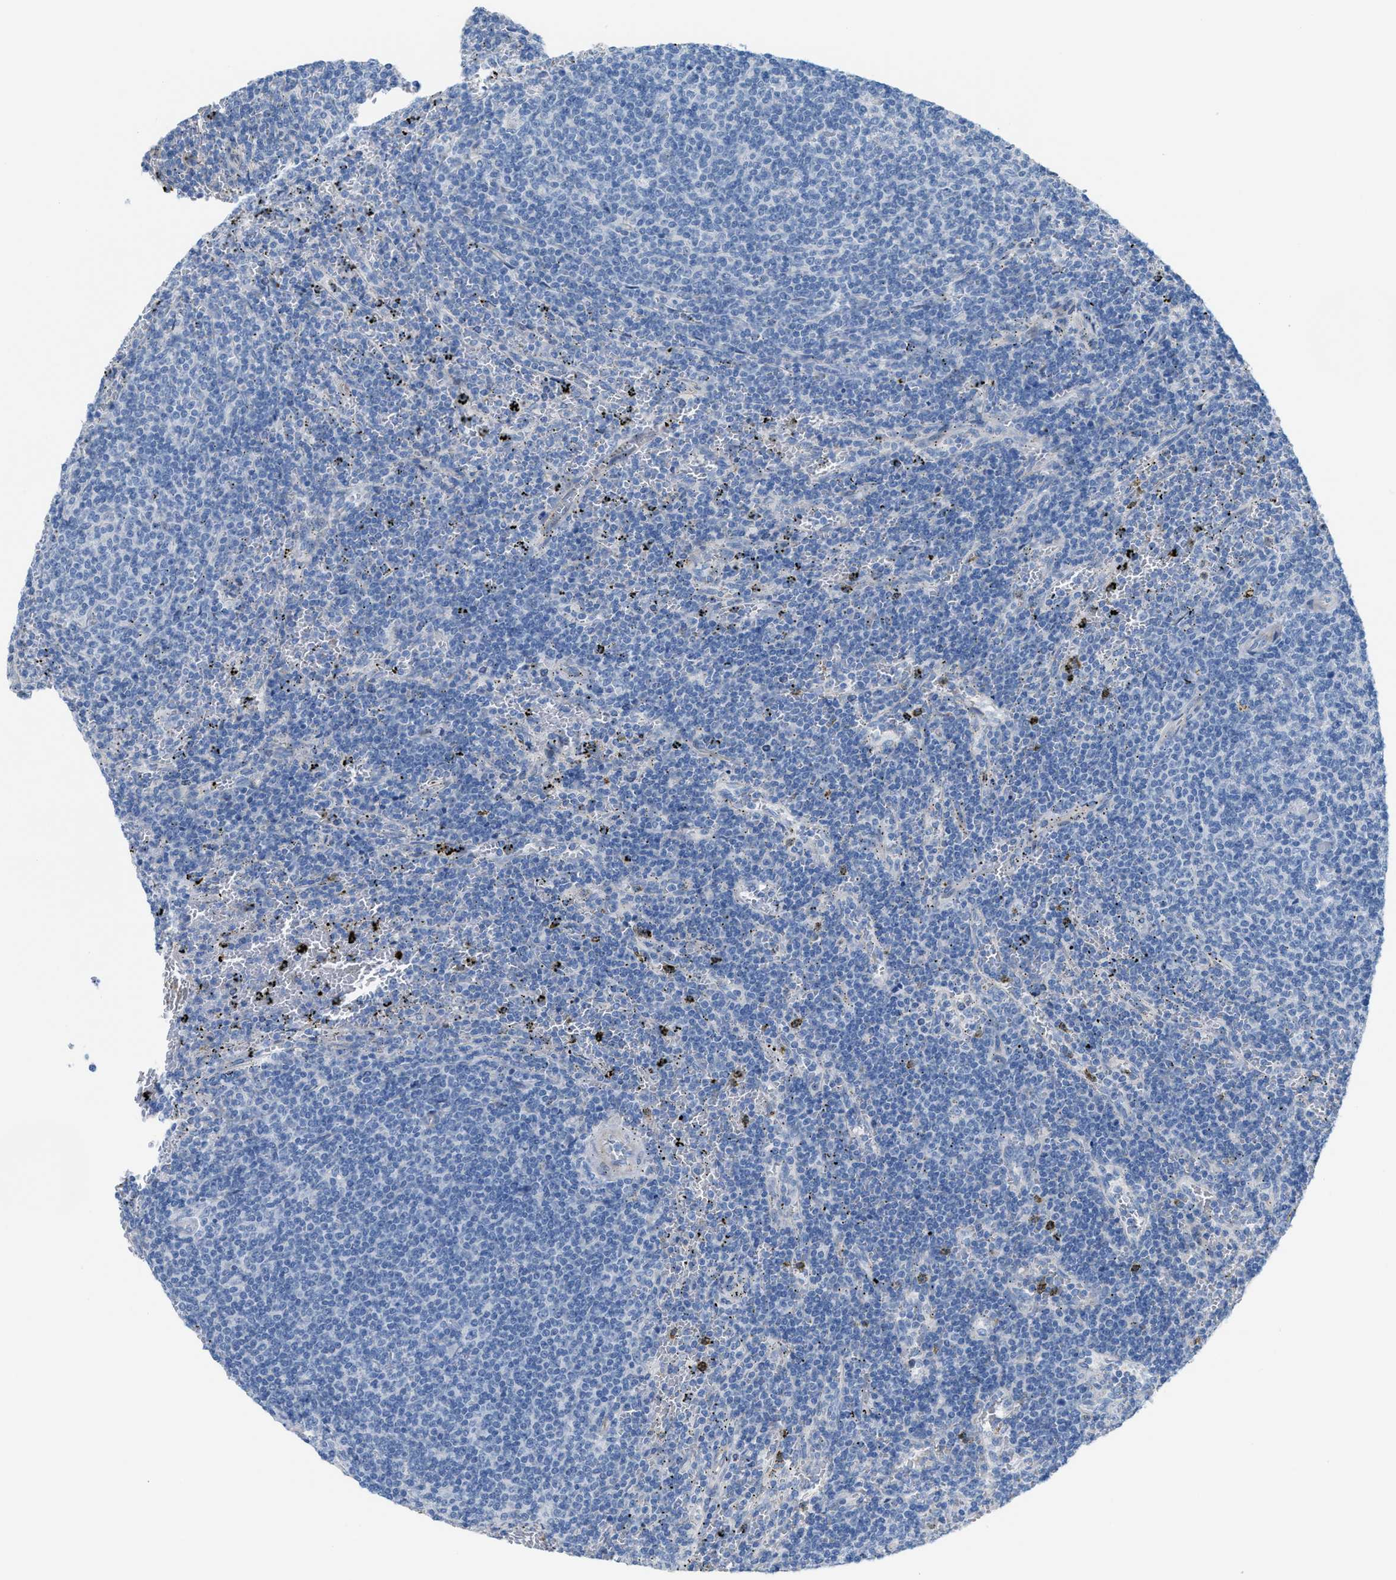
{"staining": {"intensity": "negative", "quantity": "none", "location": "none"}, "tissue": "lymphoma", "cell_type": "Tumor cells", "image_type": "cancer", "snomed": [{"axis": "morphology", "description": "Malignant lymphoma, non-Hodgkin's type, Low grade"}, {"axis": "topography", "description": "Spleen"}], "caption": "IHC photomicrograph of human low-grade malignant lymphoma, non-Hodgkin's type stained for a protein (brown), which reveals no staining in tumor cells.", "gene": "MPP3", "patient": {"sex": "female", "age": 50}}